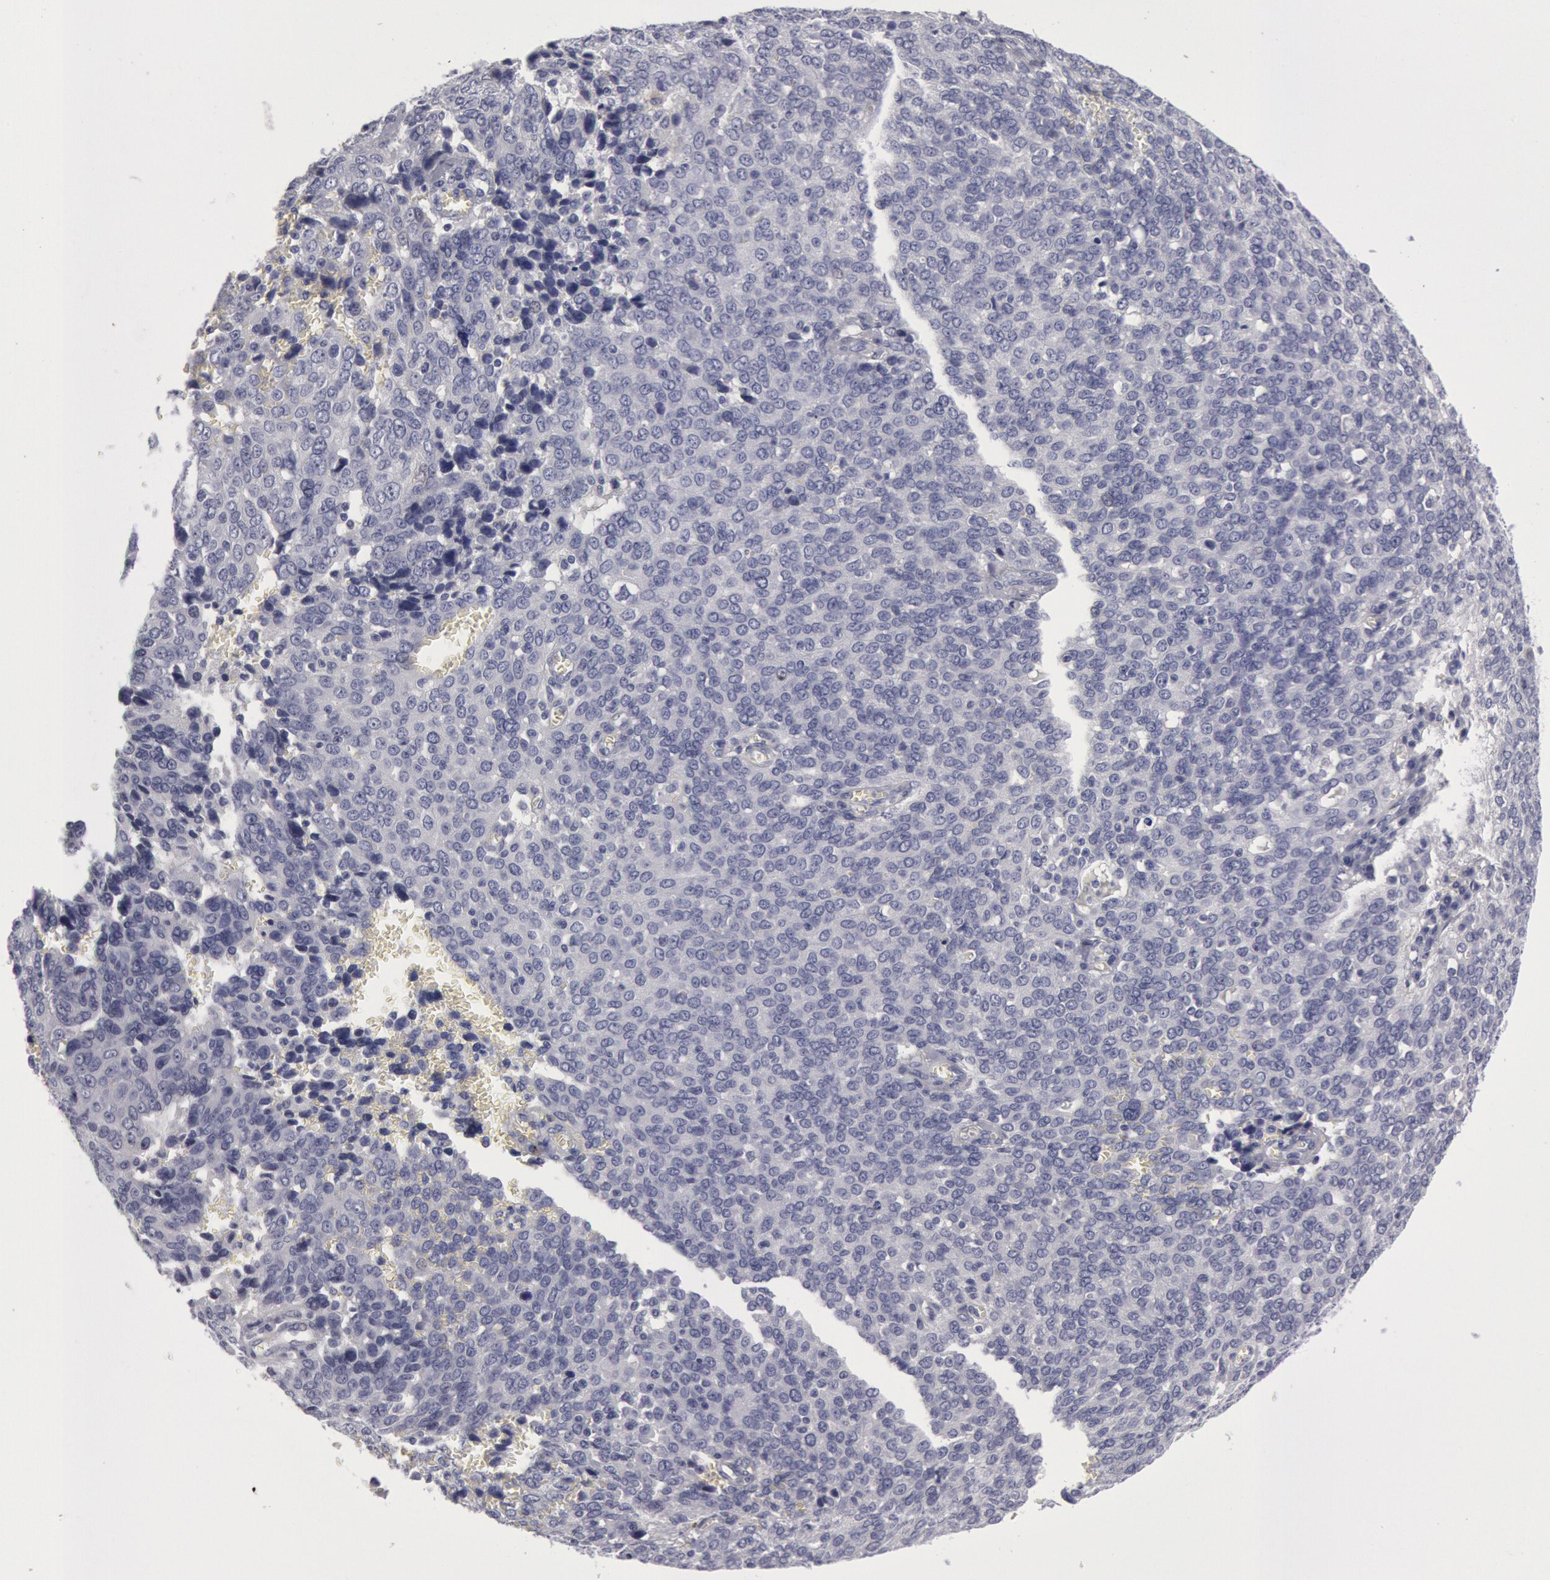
{"staining": {"intensity": "negative", "quantity": "none", "location": "none"}, "tissue": "ovarian cancer", "cell_type": "Tumor cells", "image_type": "cancer", "snomed": [{"axis": "morphology", "description": "Carcinoma, endometroid"}, {"axis": "topography", "description": "Ovary"}], "caption": "Endometroid carcinoma (ovarian) was stained to show a protein in brown. There is no significant positivity in tumor cells. (DAB (3,3'-diaminobenzidine) IHC, high magnification).", "gene": "FHL1", "patient": {"sex": "female", "age": 75}}